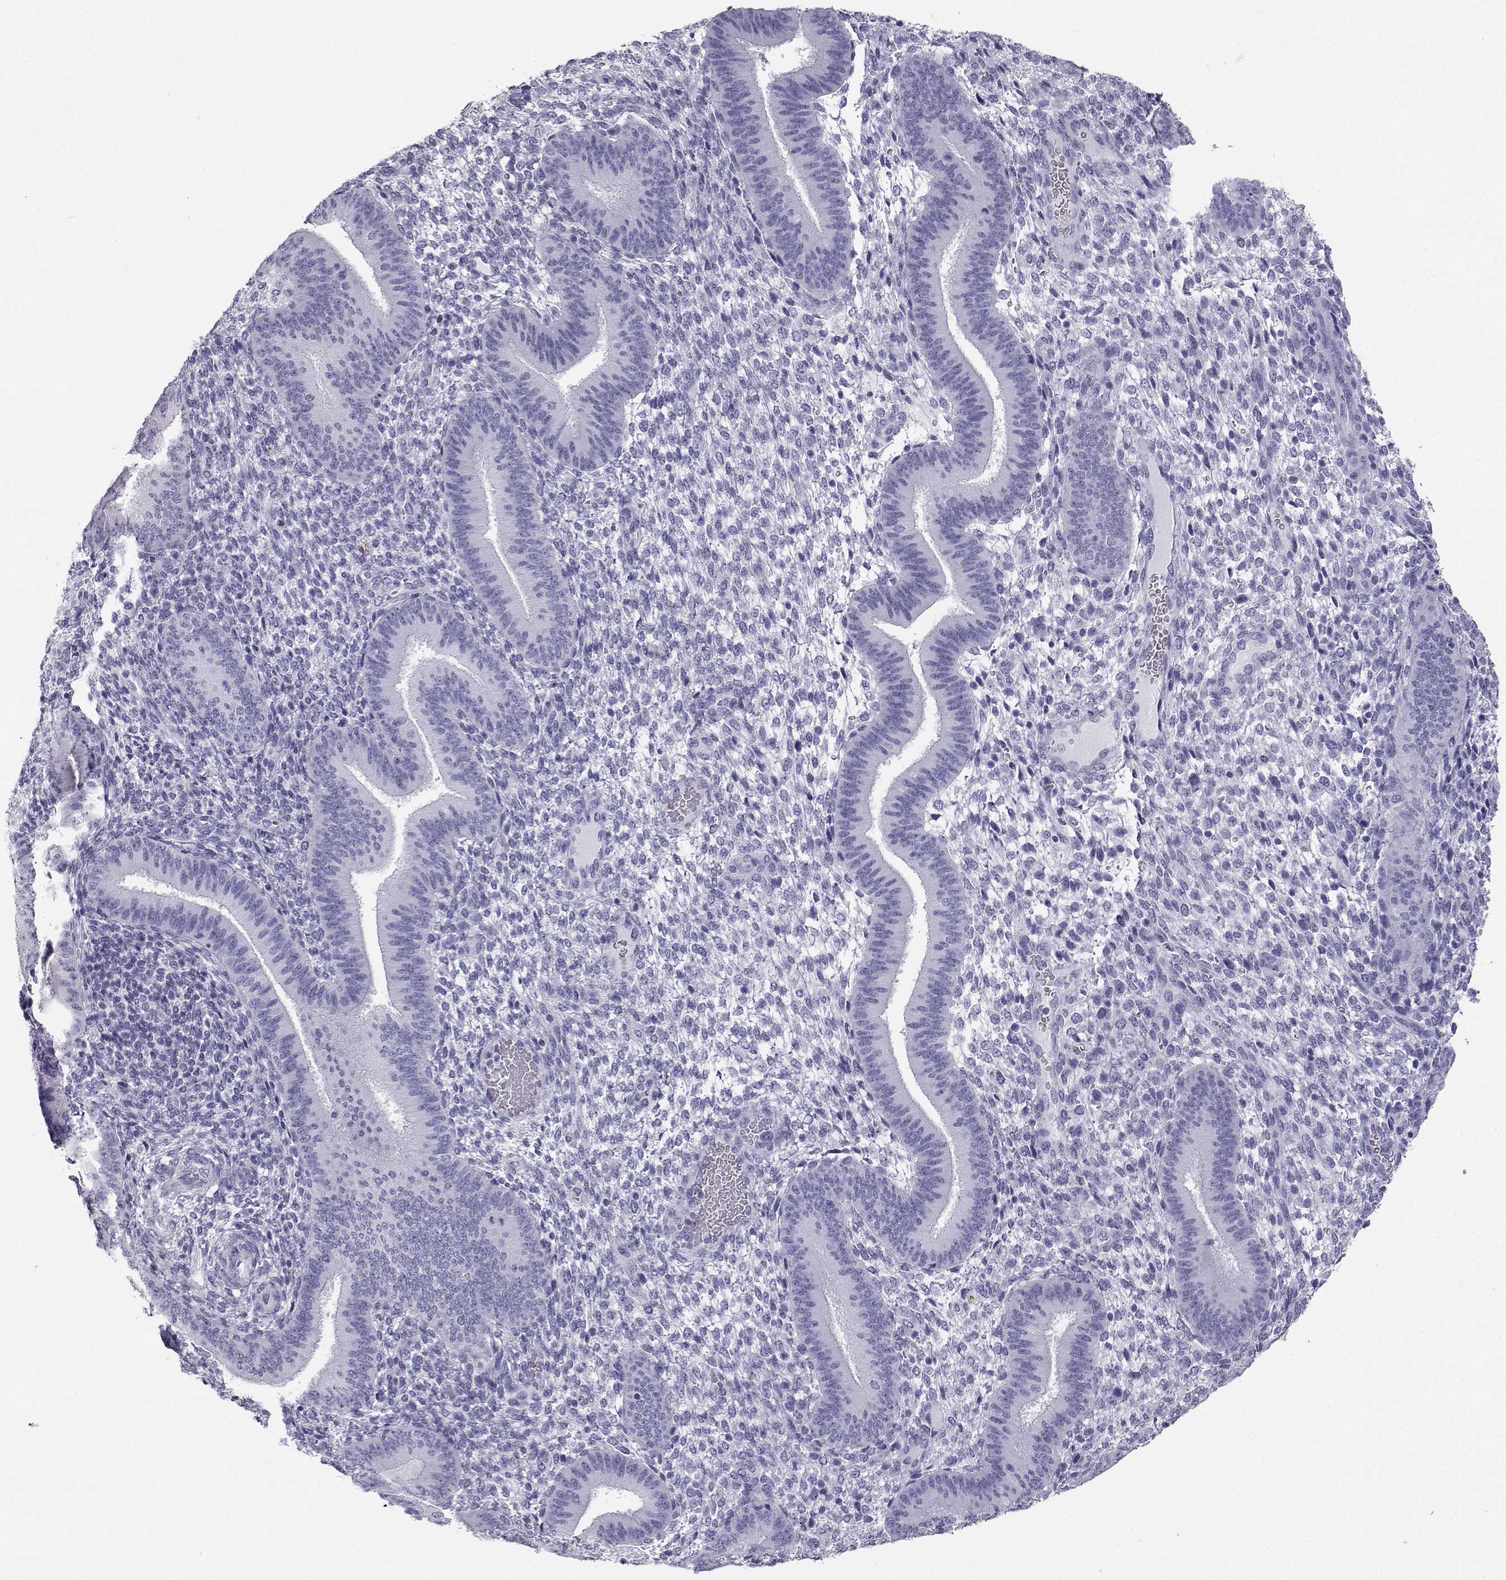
{"staining": {"intensity": "negative", "quantity": "none", "location": "none"}, "tissue": "endometrium", "cell_type": "Cells in endometrial stroma", "image_type": "normal", "snomed": [{"axis": "morphology", "description": "Normal tissue, NOS"}, {"axis": "topography", "description": "Endometrium"}], "caption": "IHC of benign human endometrium demonstrates no expression in cells in endometrial stroma. (Immunohistochemistry (ihc), brightfield microscopy, high magnification).", "gene": "AKR1B1", "patient": {"sex": "female", "age": 39}}